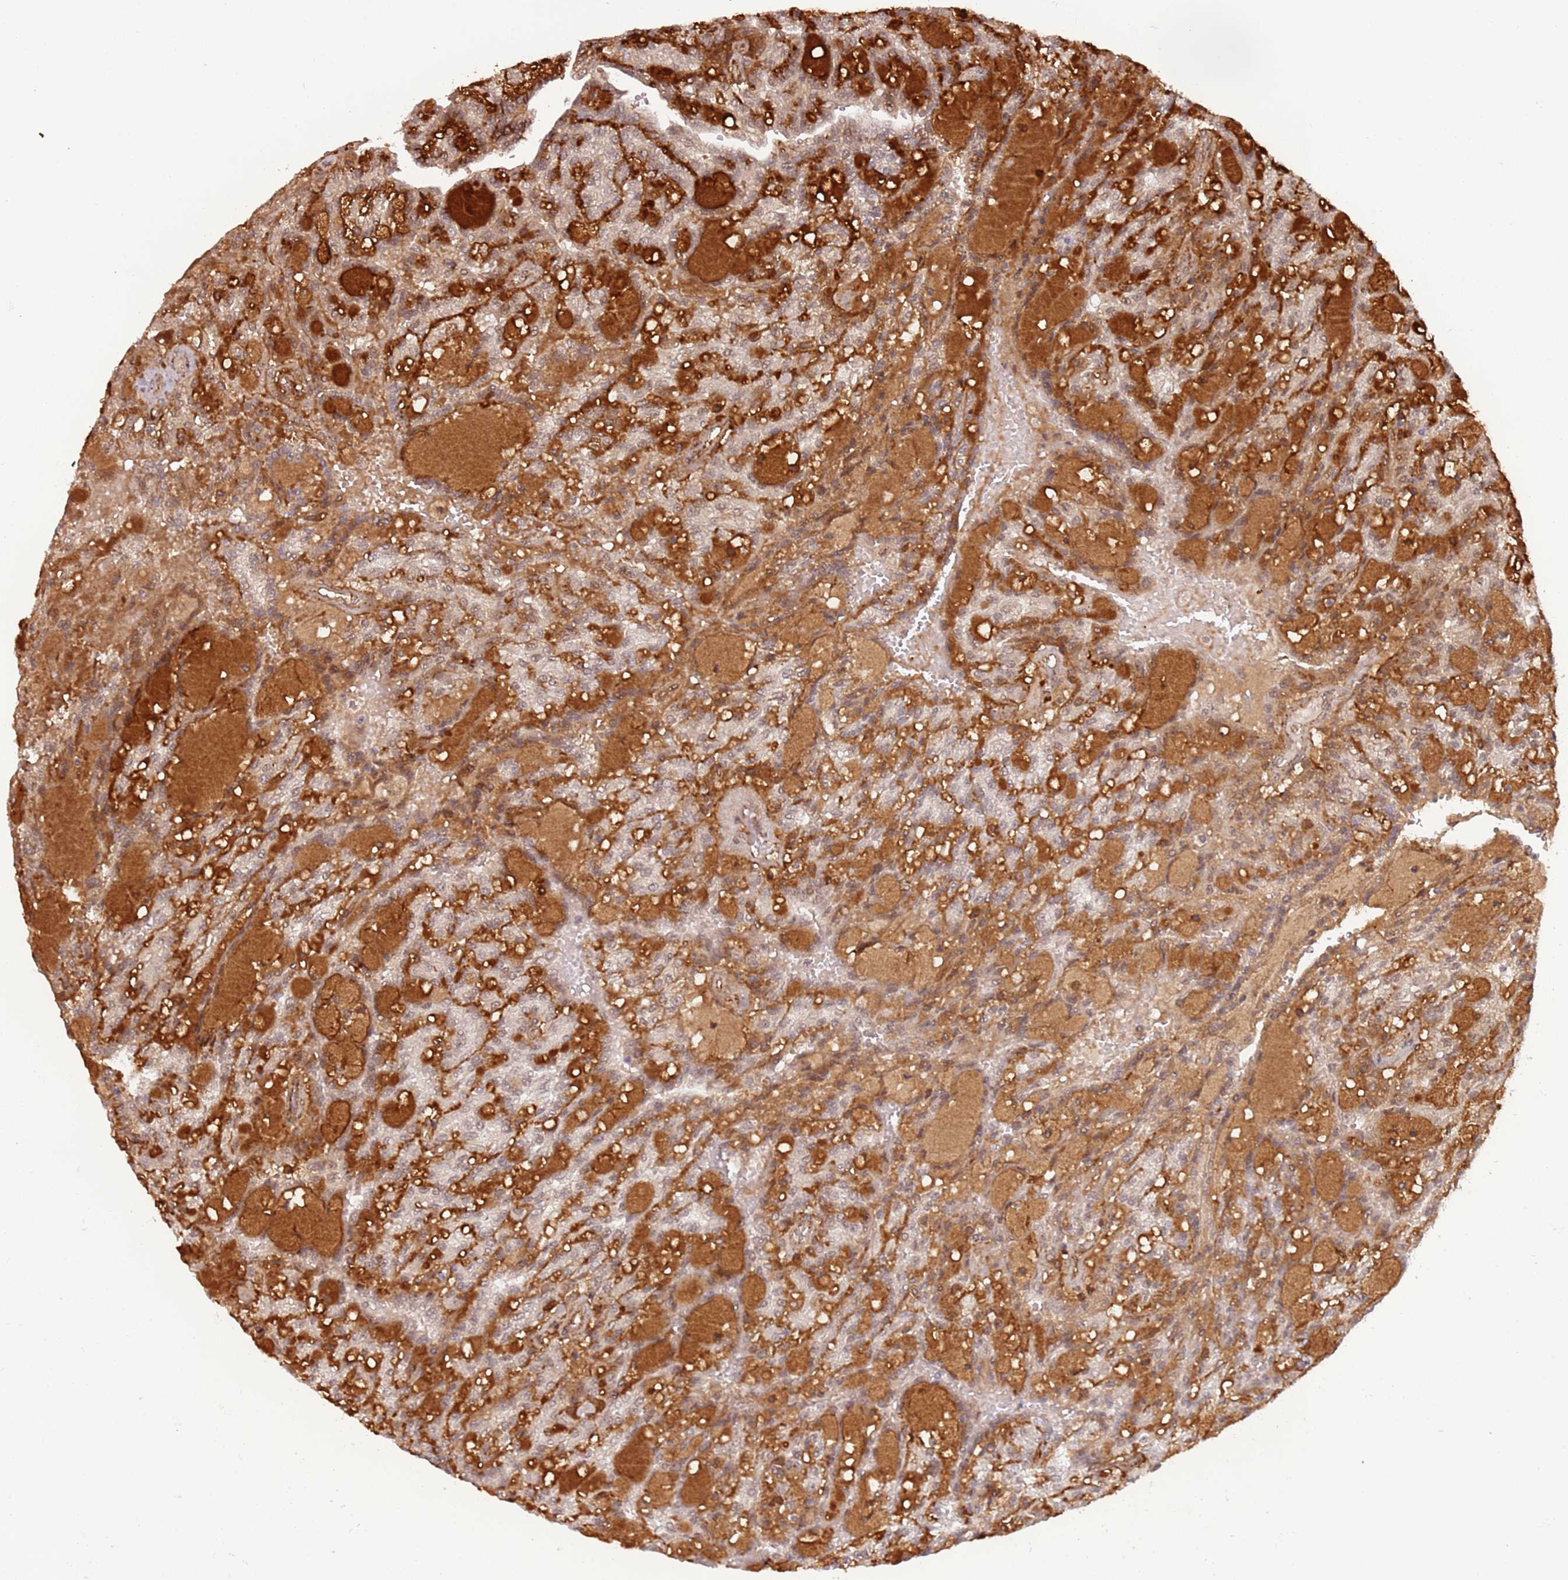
{"staining": {"intensity": "weak", "quantity": "<25%", "location": "cytoplasmic/membranous"}, "tissue": "renal cancer", "cell_type": "Tumor cells", "image_type": "cancer", "snomed": [{"axis": "morphology", "description": "Adenocarcinoma, NOS"}, {"axis": "topography", "description": "Kidney"}], "caption": "Immunohistochemistry of adenocarcinoma (renal) displays no positivity in tumor cells. The staining was performed using DAB (3,3'-diaminobenzidine) to visualize the protein expression in brown, while the nuclei were stained in blue with hematoxylin (Magnification: 20x).", "gene": "POLR3H", "patient": {"sex": "male", "age": 63}}